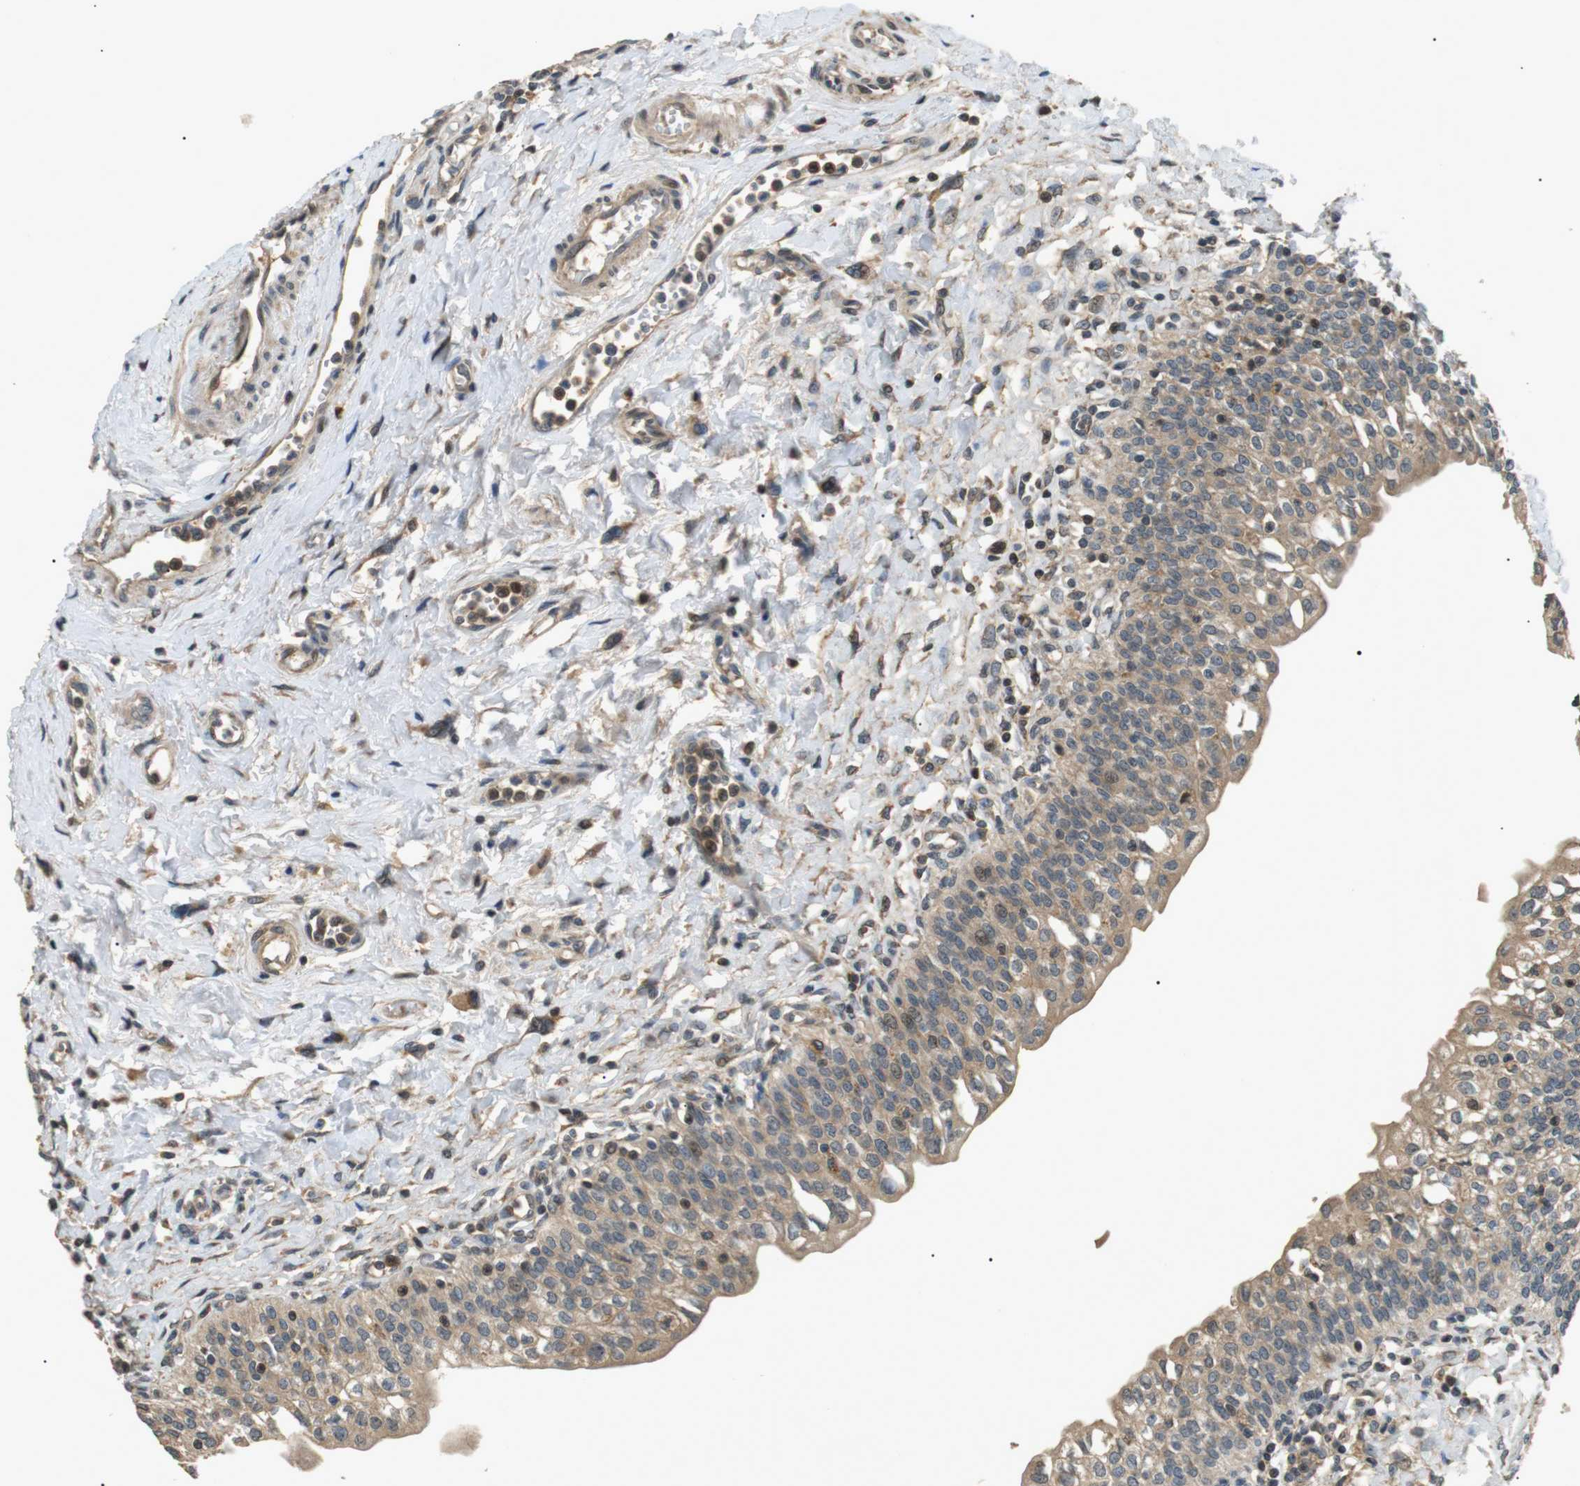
{"staining": {"intensity": "moderate", "quantity": ">75%", "location": "cytoplasmic/membranous"}, "tissue": "urinary bladder", "cell_type": "Urothelial cells", "image_type": "normal", "snomed": [{"axis": "morphology", "description": "Normal tissue, NOS"}, {"axis": "topography", "description": "Urinary bladder"}], "caption": "Immunohistochemical staining of unremarkable urinary bladder demonstrates >75% levels of moderate cytoplasmic/membranous protein staining in about >75% of urothelial cells.", "gene": "HSPA13", "patient": {"sex": "male", "age": 55}}